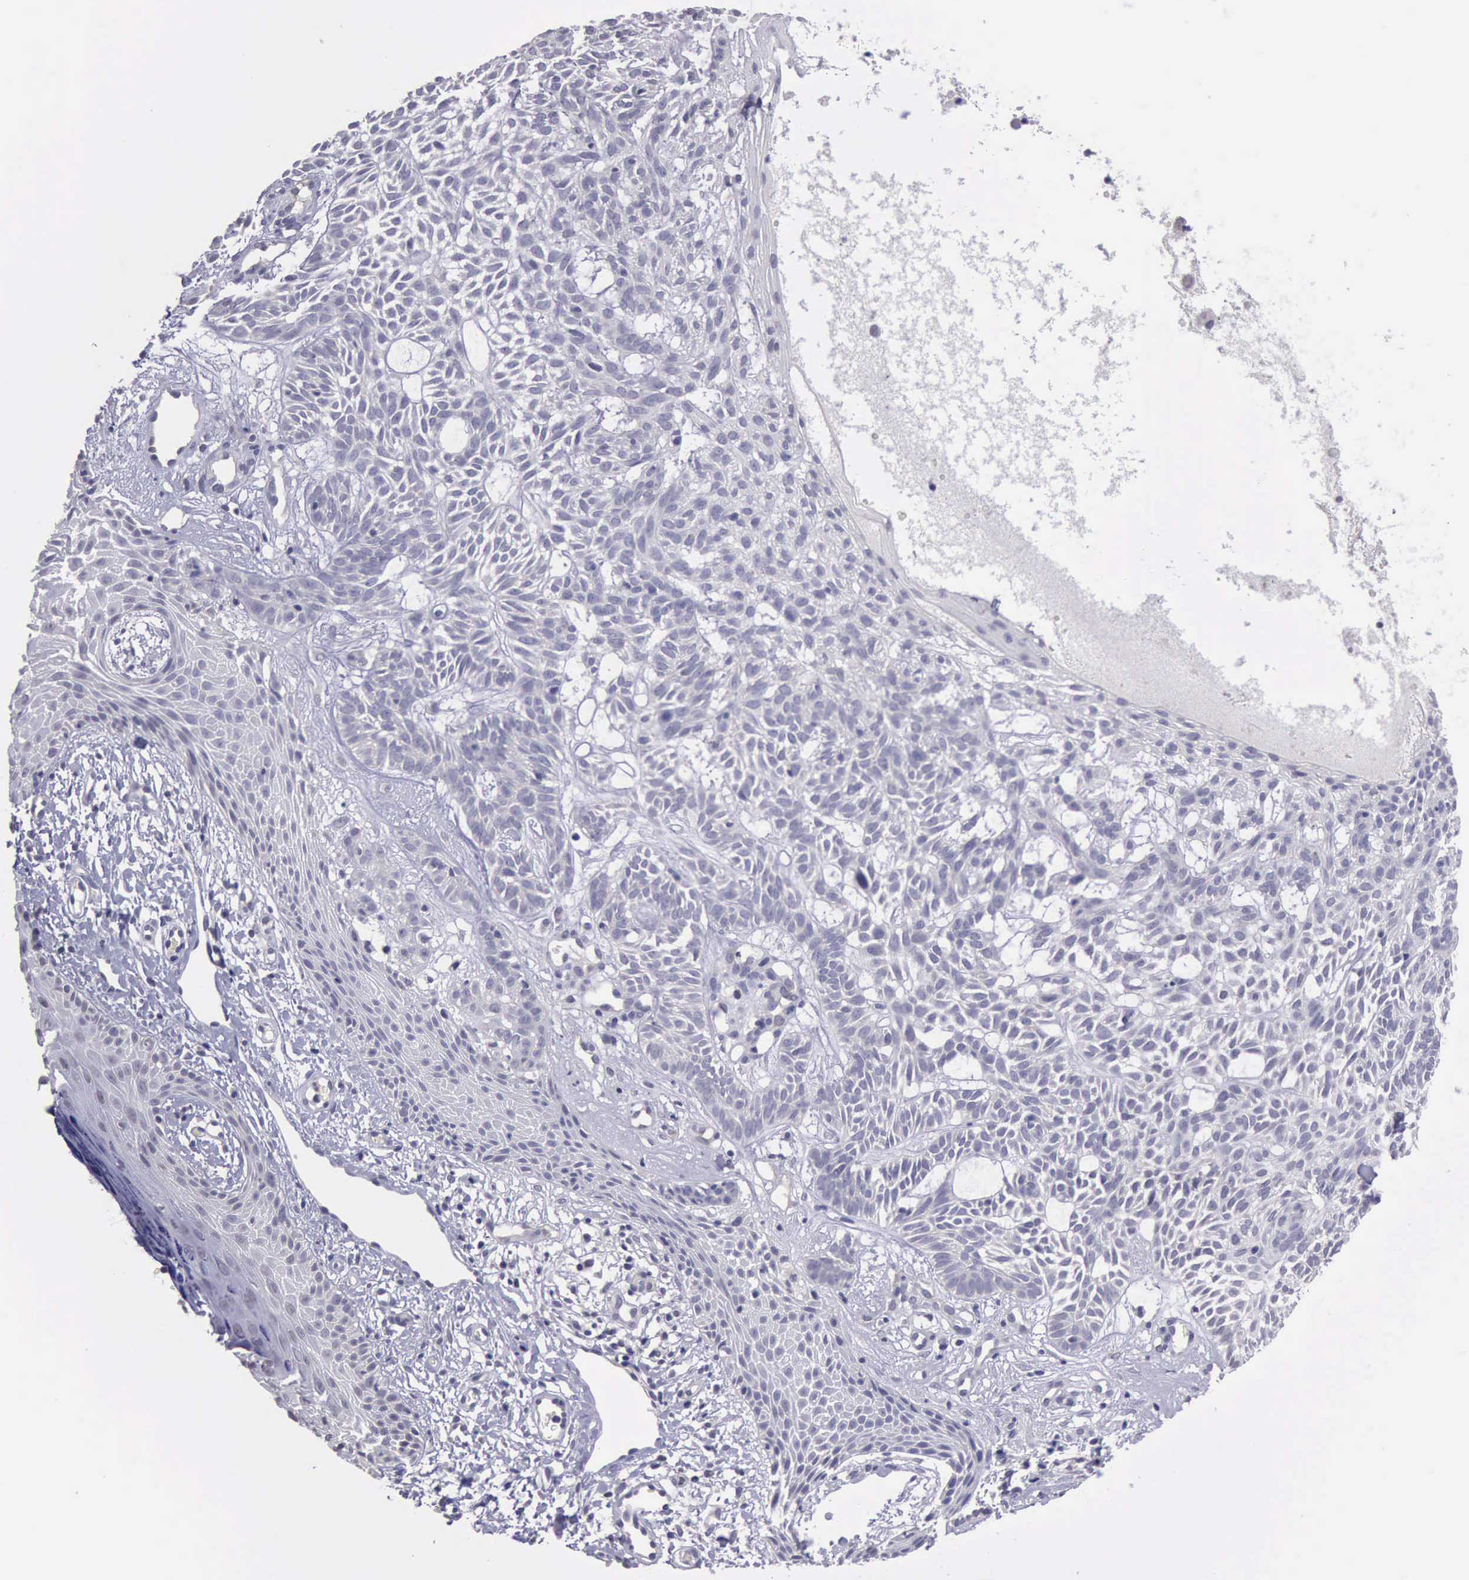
{"staining": {"intensity": "negative", "quantity": "none", "location": "none"}, "tissue": "skin cancer", "cell_type": "Tumor cells", "image_type": "cancer", "snomed": [{"axis": "morphology", "description": "Basal cell carcinoma"}, {"axis": "topography", "description": "Skin"}], "caption": "Tumor cells show no significant protein positivity in basal cell carcinoma (skin). The staining was performed using DAB to visualize the protein expression in brown, while the nuclei were stained in blue with hematoxylin (Magnification: 20x).", "gene": "KCND1", "patient": {"sex": "male", "age": 75}}